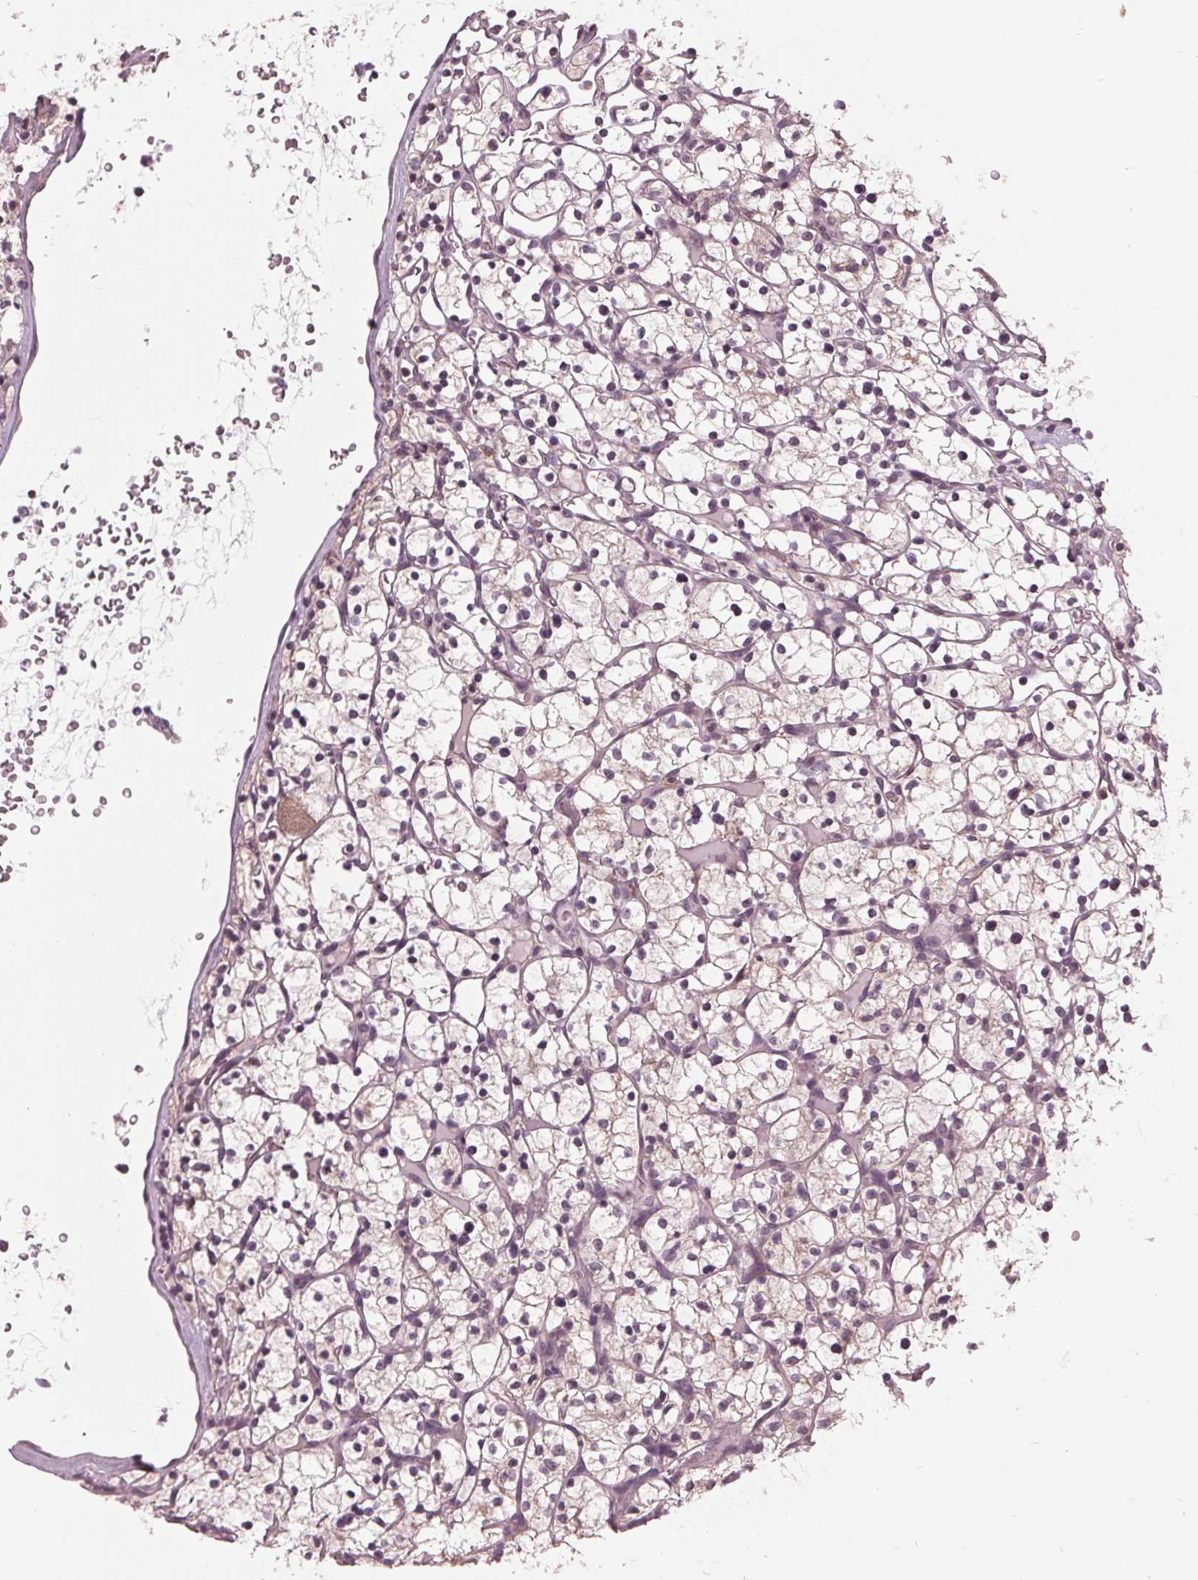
{"staining": {"intensity": "negative", "quantity": "none", "location": "none"}, "tissue": "renal cancer", "cell_type": "Tumor cells", "image_type": "cancer", "snomed": [{"axis": "morphology", "description": "Adenocarcinoma, NOS"}, {"axis": "topography", "description": "Kidney"}], "caption": "This is a photomicrograph of IHC staining of renal cancer (adenocarcinoma), which shows no staining in tumor cells.", "gene": "SIGLEC6", "patient": {"sex": "female", "age": 64}}